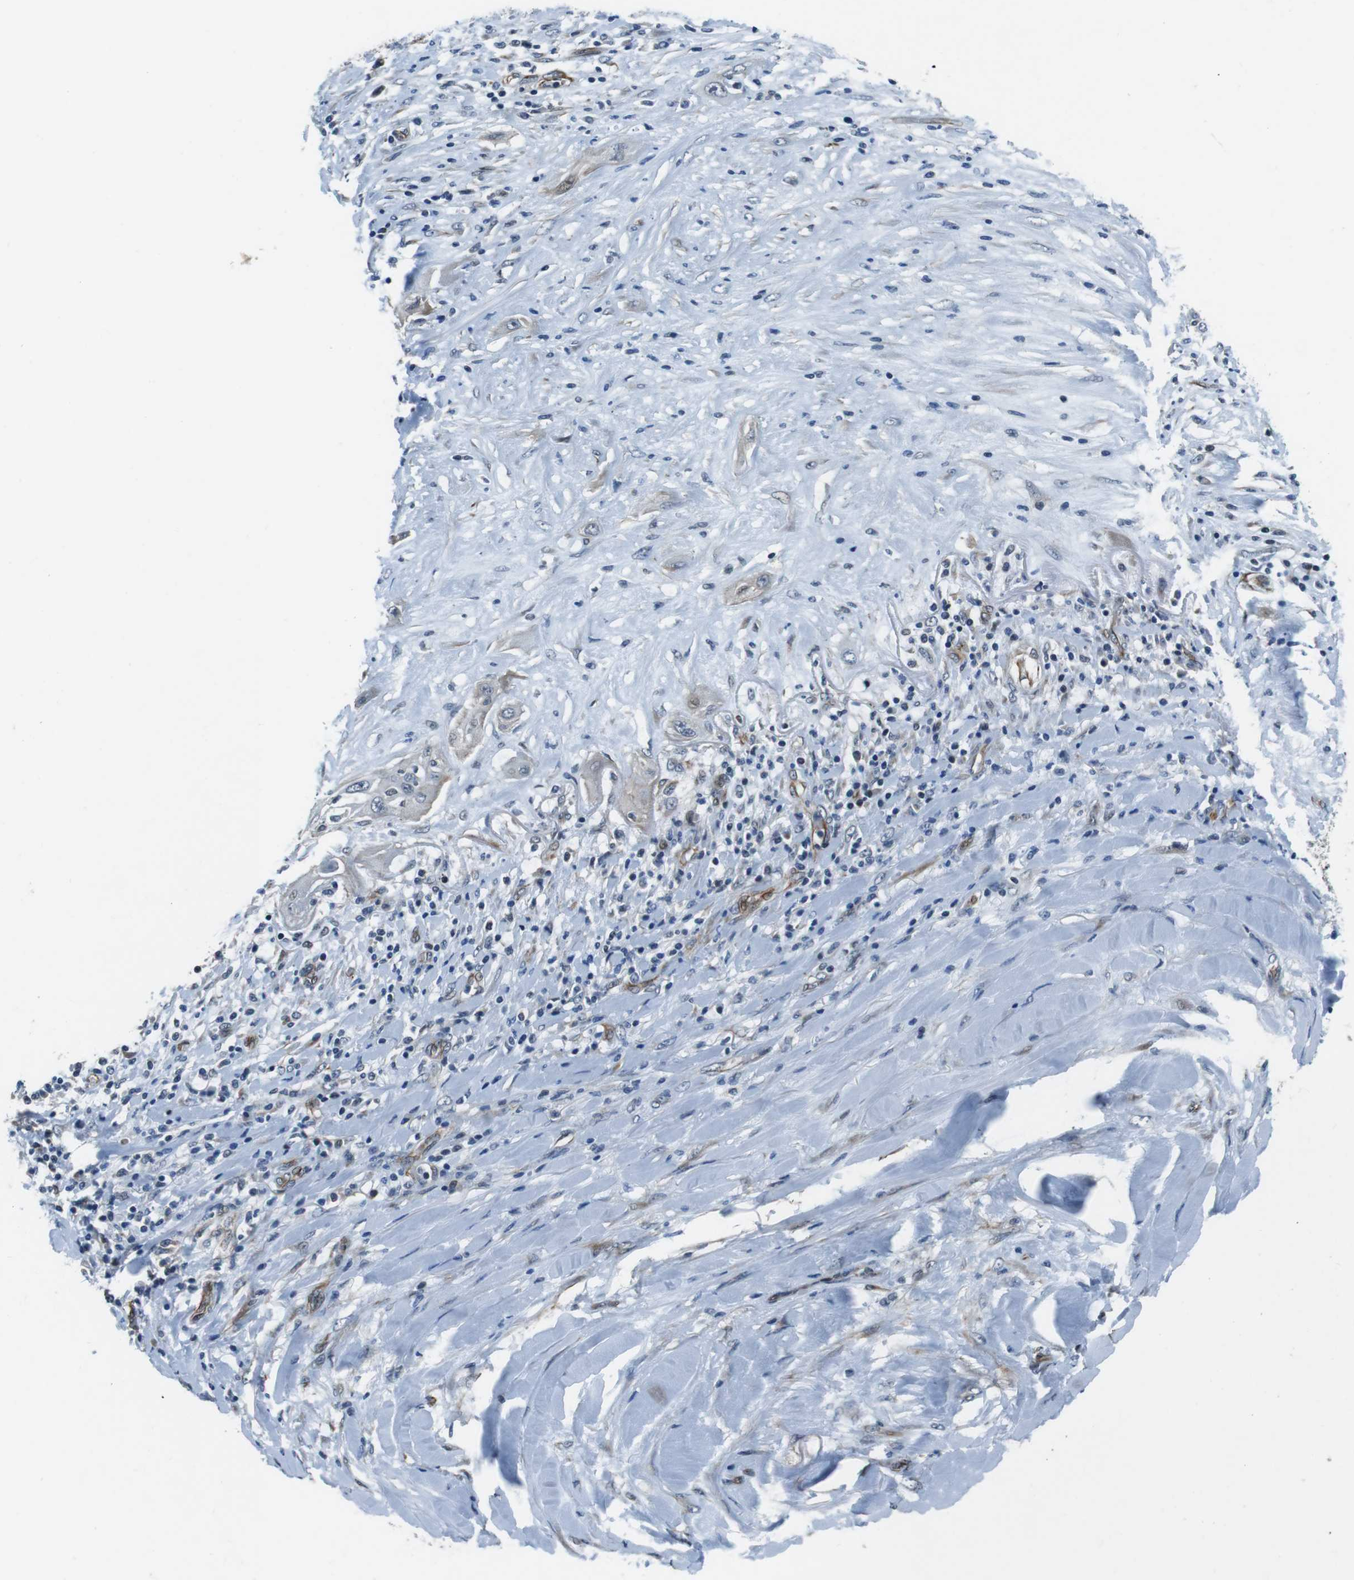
{"staining": {"intensity": "weak", "quantity": "<25%", "location": "cytoplasmic/membranous"}, "tissue": "lung cancer", "cell_type": "Tumor cells", "image_type": "cancer", "snomed": [{"axis": "morphology", "description": "Squamous cell carcinoma, NOS"}, {"axis": "topography", "description": "Lung"}], "caption": "Tumor cells show no significant protein staining in squamous cell carcinoma (lung).", "gene": "LRRC49", "patient": {"sex": "female", "age": 47}}